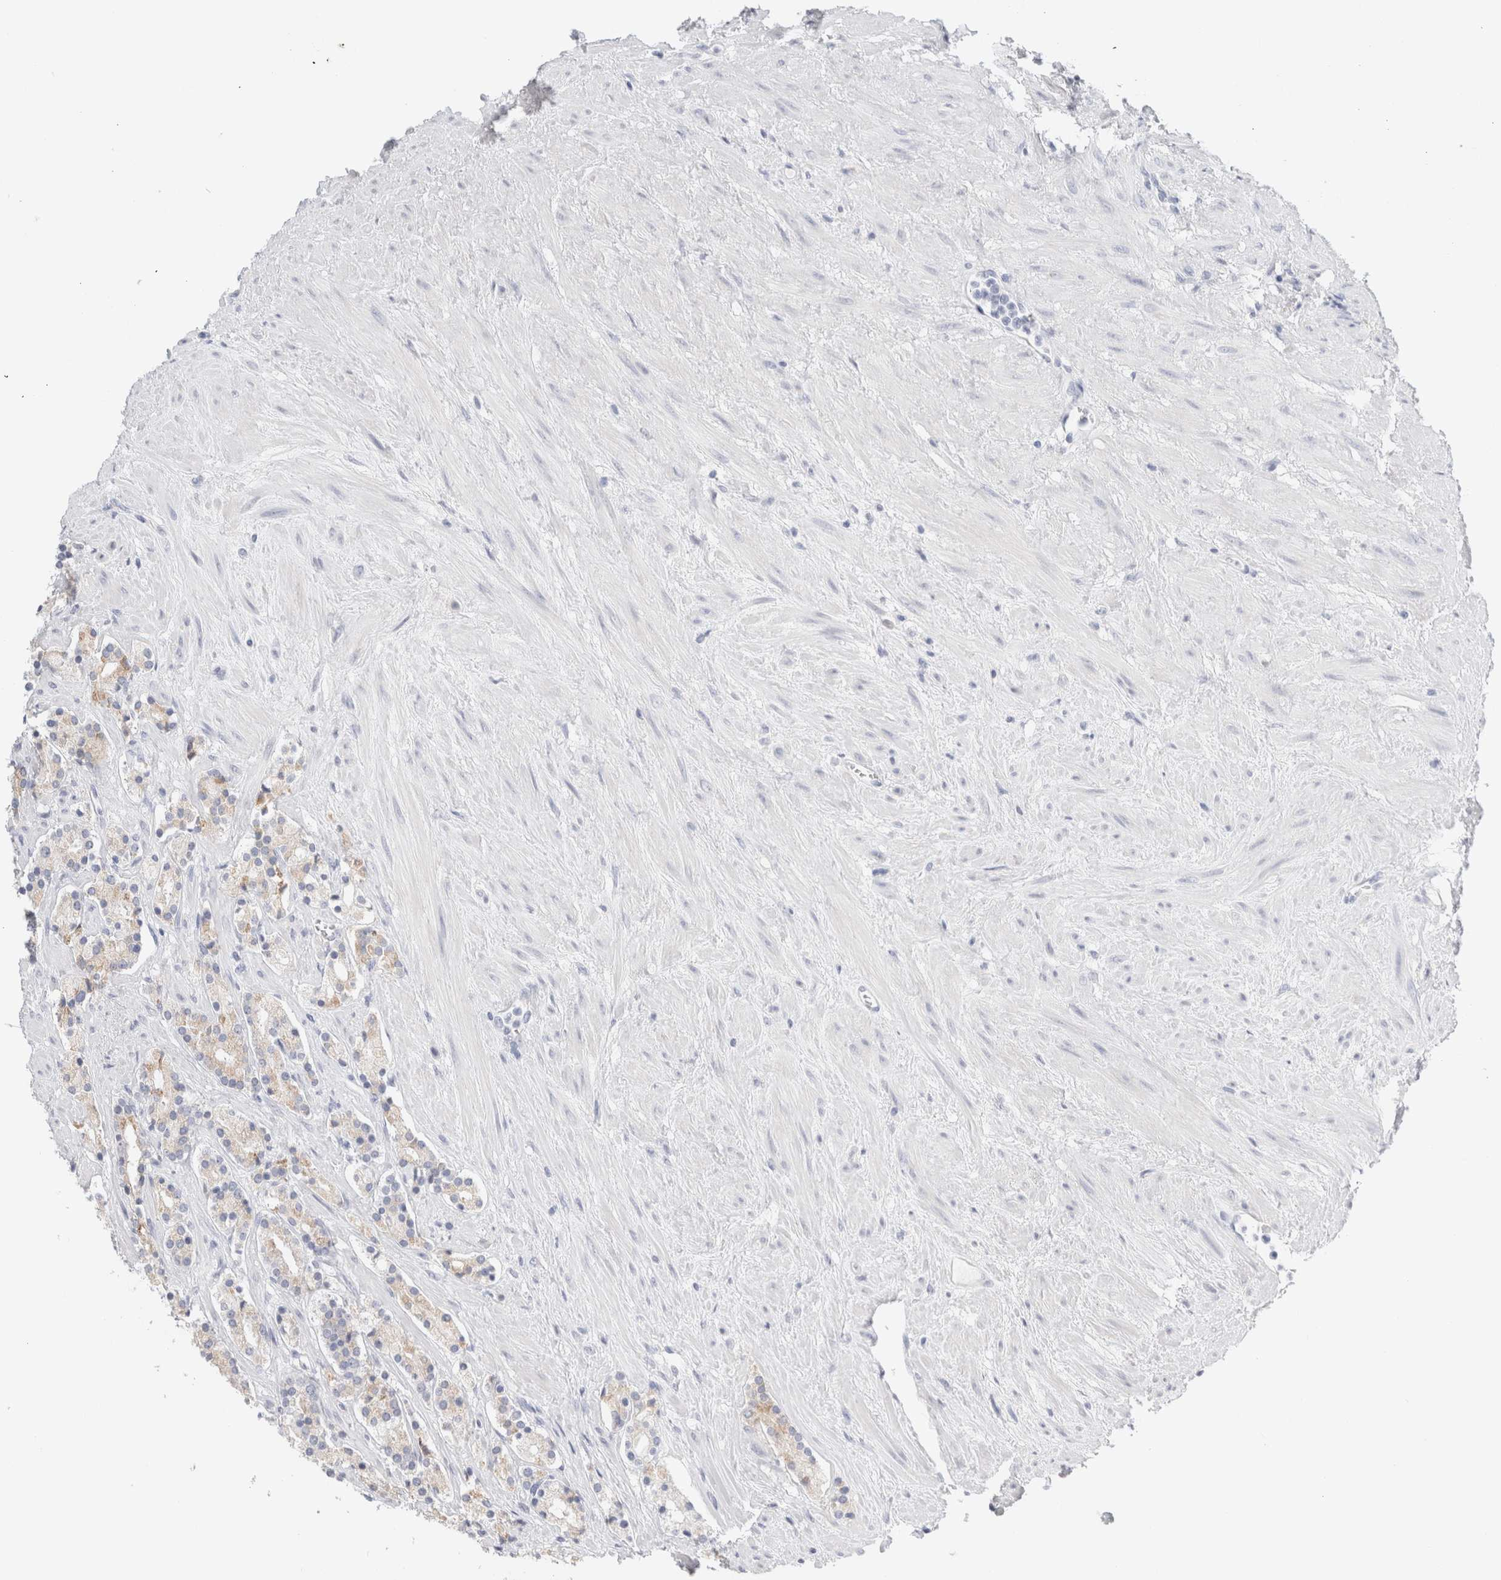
{"staining": {"intensity": "weak", "quantity": "25%-75%", "location": "cytoplasmic/membranous"}, "tissue": "prostate cancer", "cell_type": "Tumor cells", "image_type": "cancer", "snomed": [{"axis": "morphology", "description": "Adenocarcinoma, High grade"}, {"axis": "topography", "description": "Prostate"}], "caption": "Human prostate cancer stained with a protein marker shows weak staining in tumor cells.", "gene": "CSK", "patient": {"sex": "male", "age": 71}}